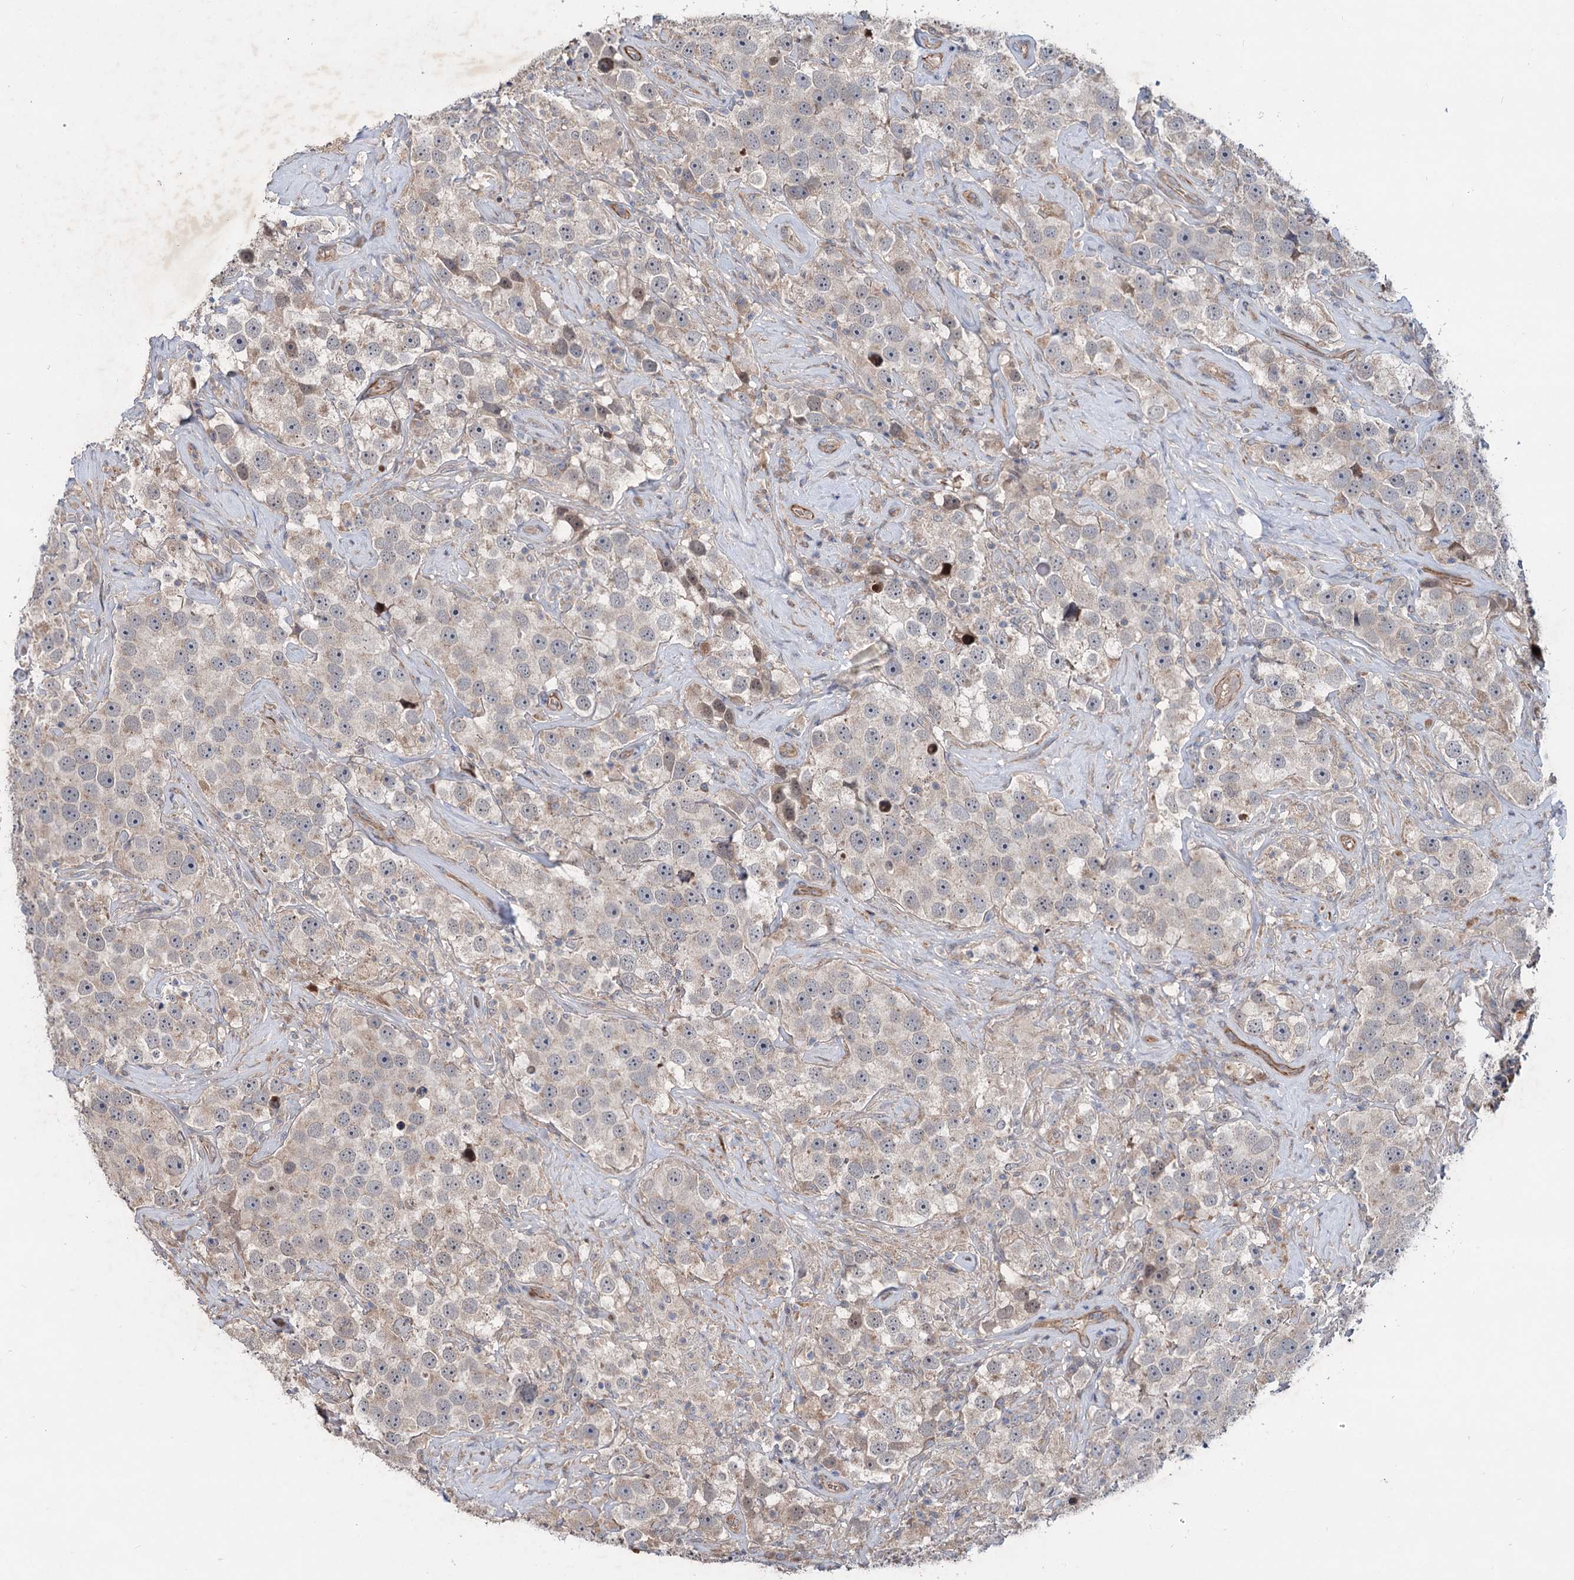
{"staining": {"intensity": "weak", "quantity": "<25%", "location": "cytoplasmic/membranous"}, "tissue": "testis cancer", "cell_type": "Tumor cells", "image_type": "cancer", "snomed": [{"axis": "morphology", "description": "Seminoma, NOS"}, {"axis": "topography", "description": "Testis"}], "caption": "The IHC histopathology image has no significant positivity in tumor cells of testis cancer tissue.", "gene": "PTDSS2", "patient": {"sex": "male", "age": 49}}